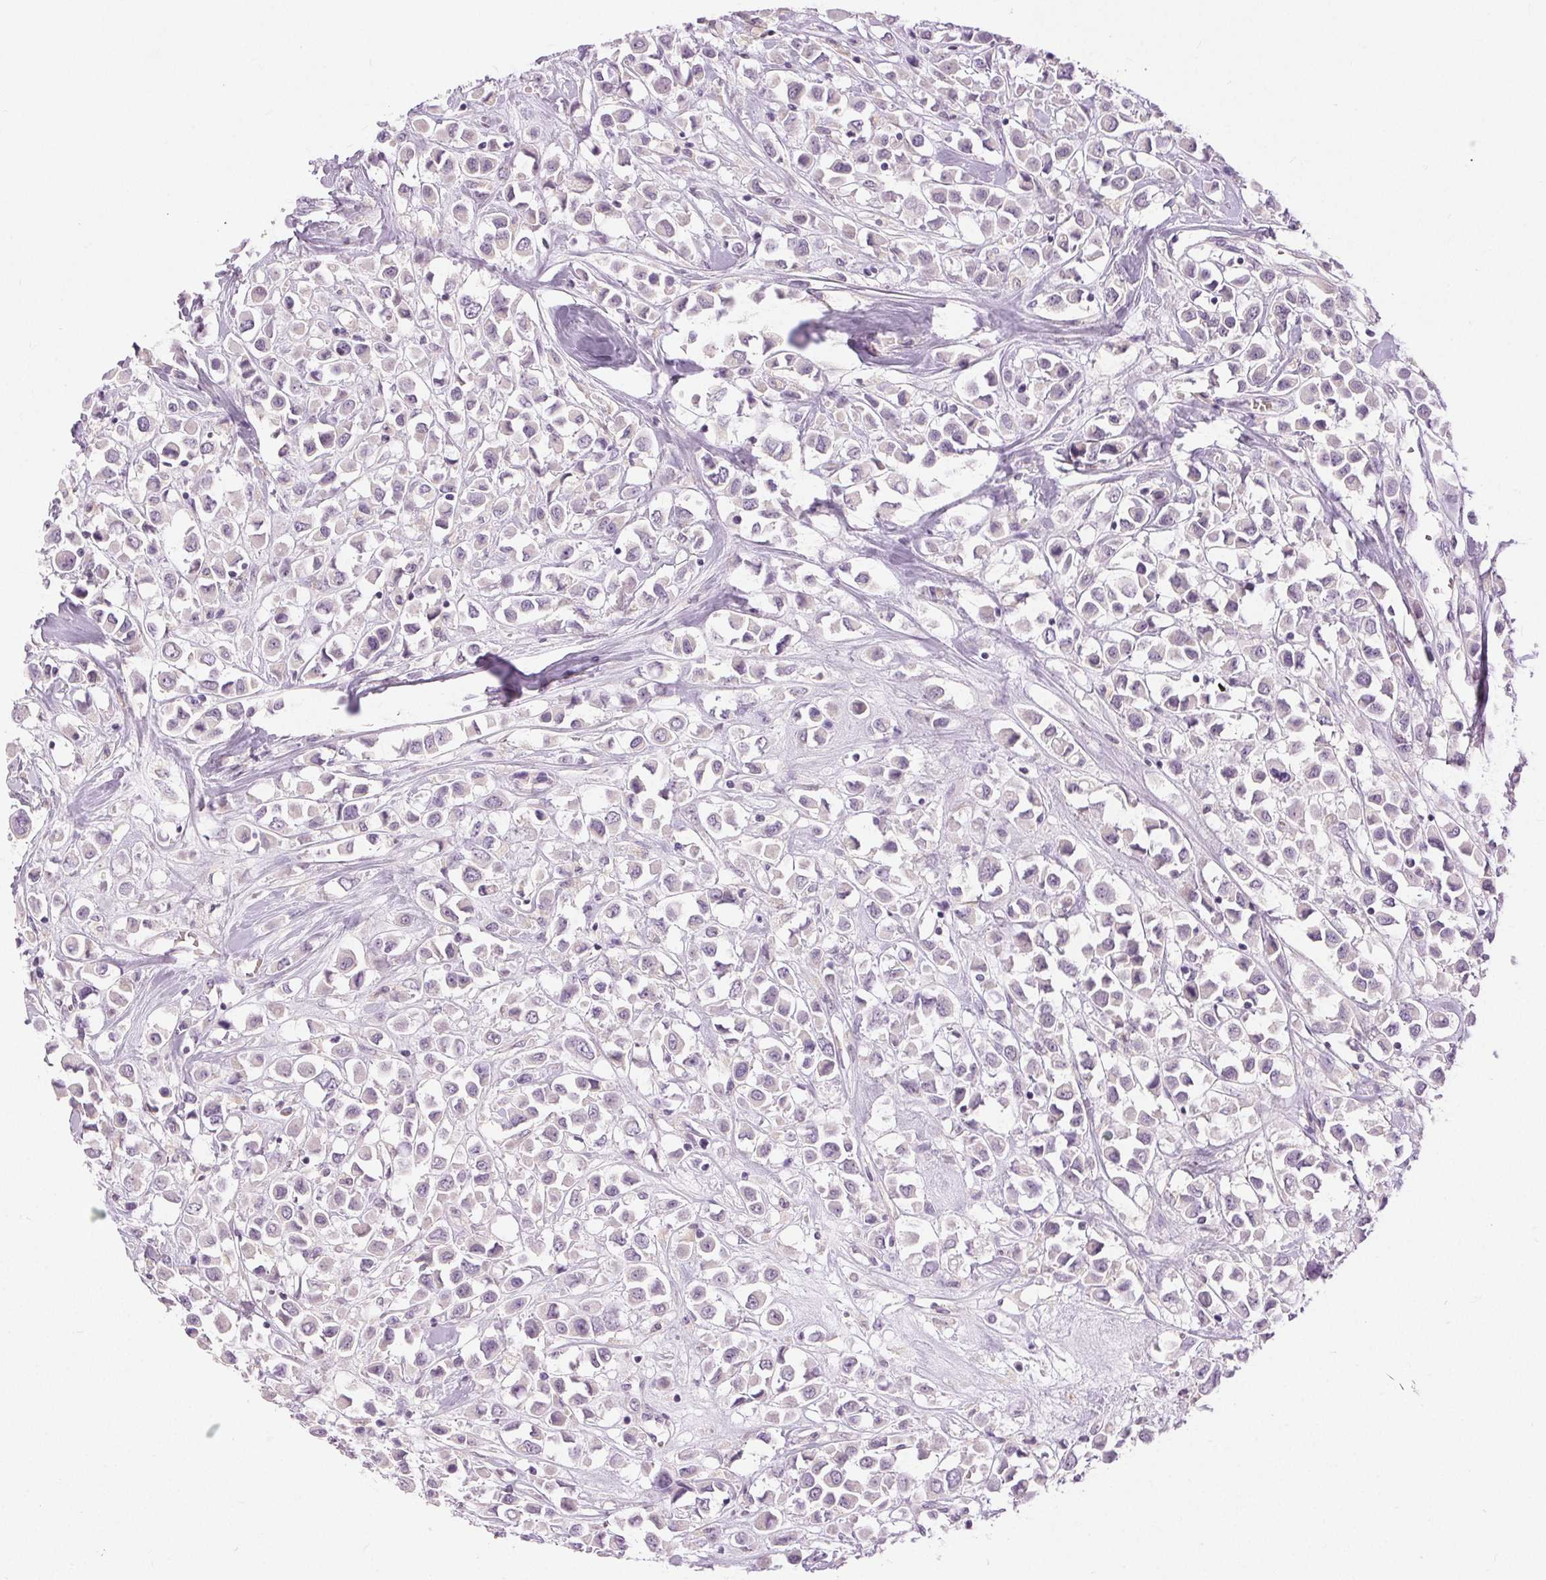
{"staining": {"intensity": "negative", "quantity": "none", "location": "none"}, "tissue": "breast cancer", "cell_type": "Tumor cells", "image_type": "cancer", "snomed": [{"axis": "morphology", "description": "Duct carcinoma"}, {"axis": "topography", "description": "Breast"}], "caption": "Human breast cancer (infiltrating ductal carcinoma) stained for a protein using immunohistochemistry (IHC) demonstrates no staining in tumor cells.", "gene": "DSG3", "patient": {"sex": "female", "age": 61}}